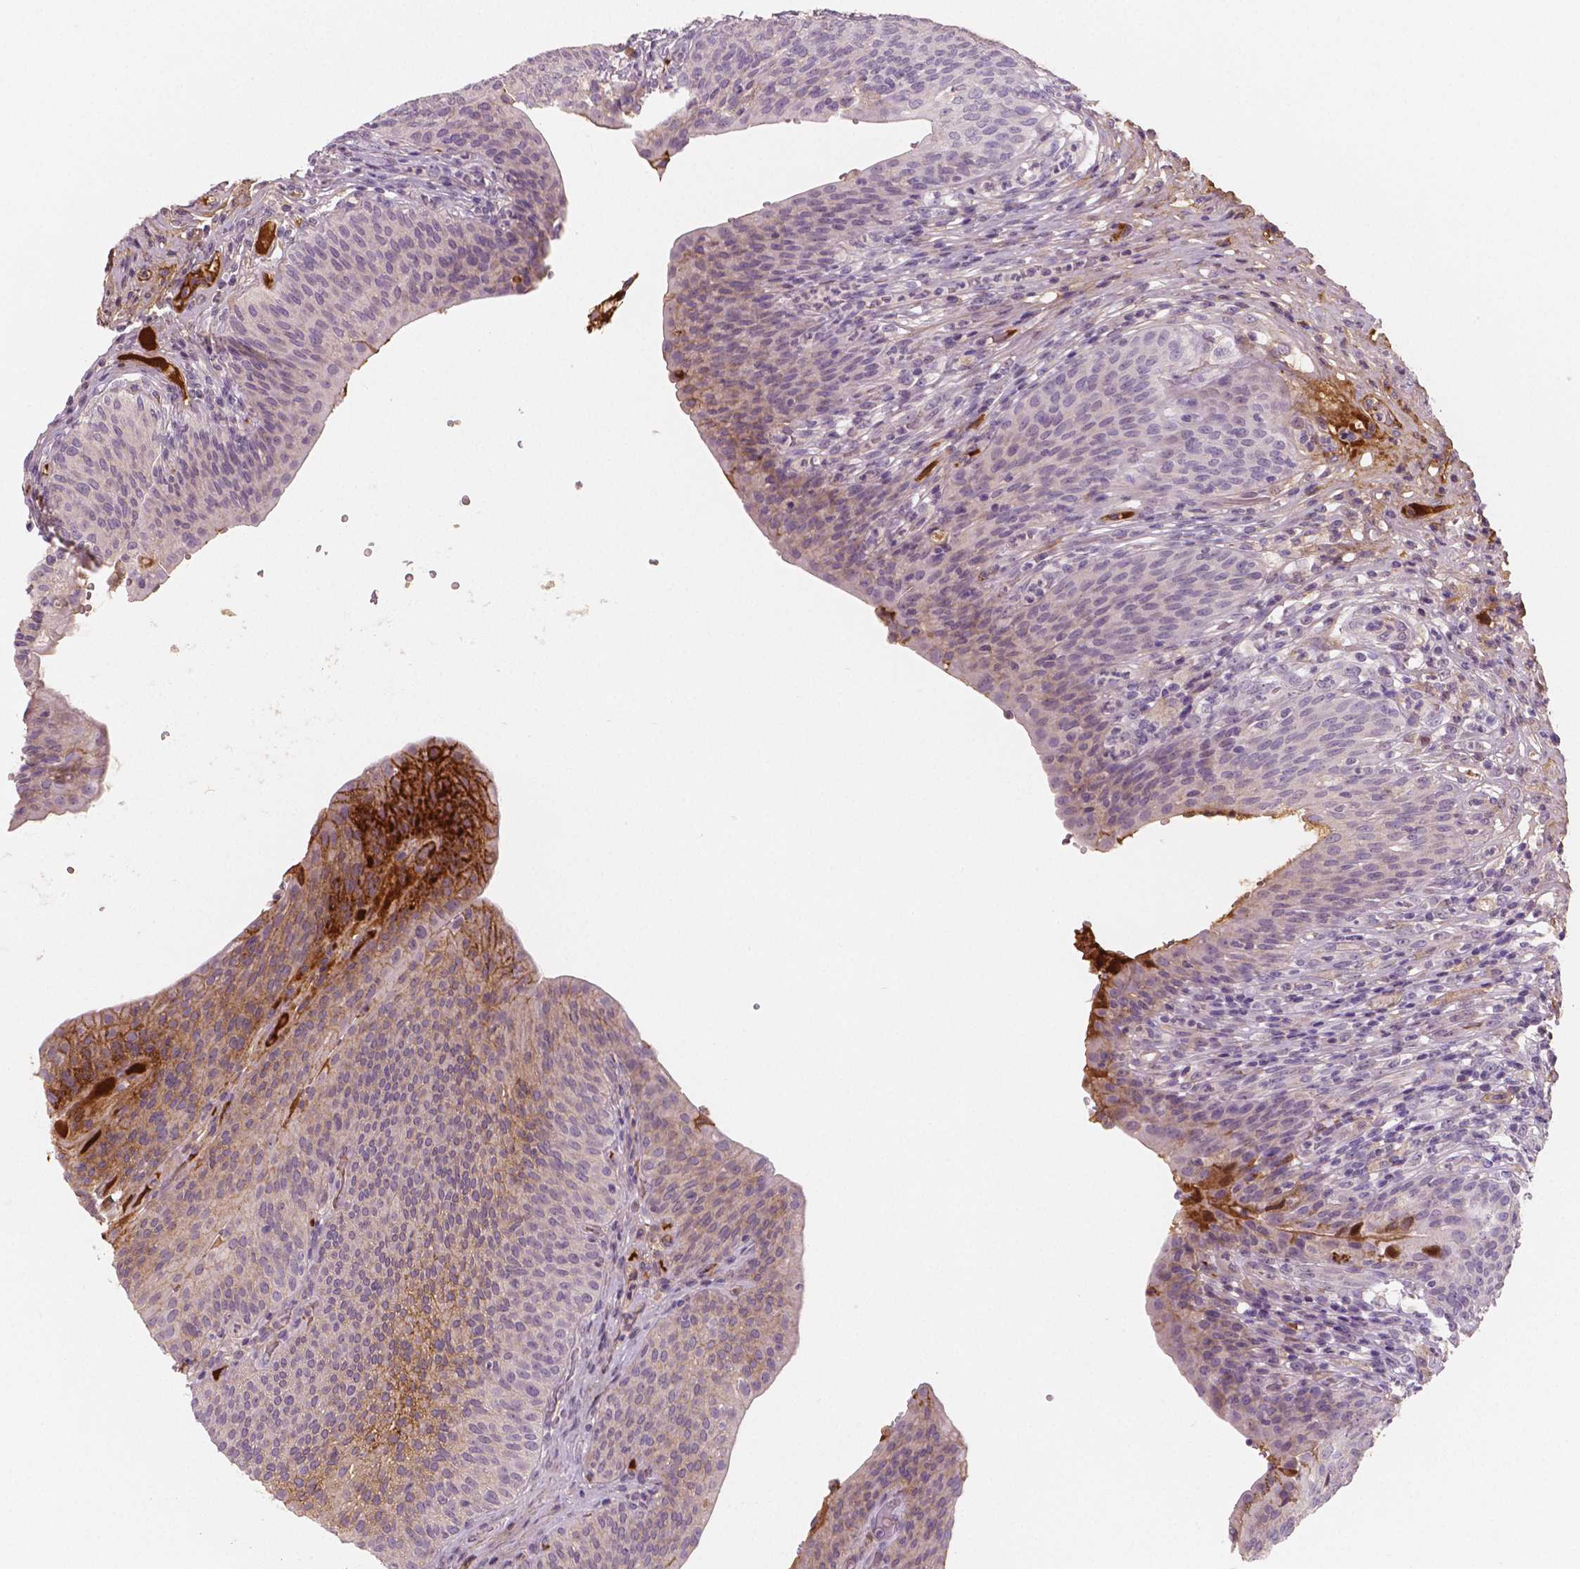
{"staining": {"intensity": "strong", "quantity": "<25%", "location": "cytoplasmic/membranous"}, "tissue": "urinary bladder", "cell_type": "Urothelial cells", "image_type": "normal", "snomed": [{"axis": "morphology", "description": "Normal tissue, NOS"}, {"axis": "topography", "description": "Urinary bladder"}, {"axis": "topography", "description": "Peripheral nerve tissue"}], "caption": "Protein staining exhibits strong cytoplasmic/membranous expression in approximately <25% of urothelial cells in normal urinary bladder.", "gene": "APOA4", "patient": {"sex": "male", "age": 66}}